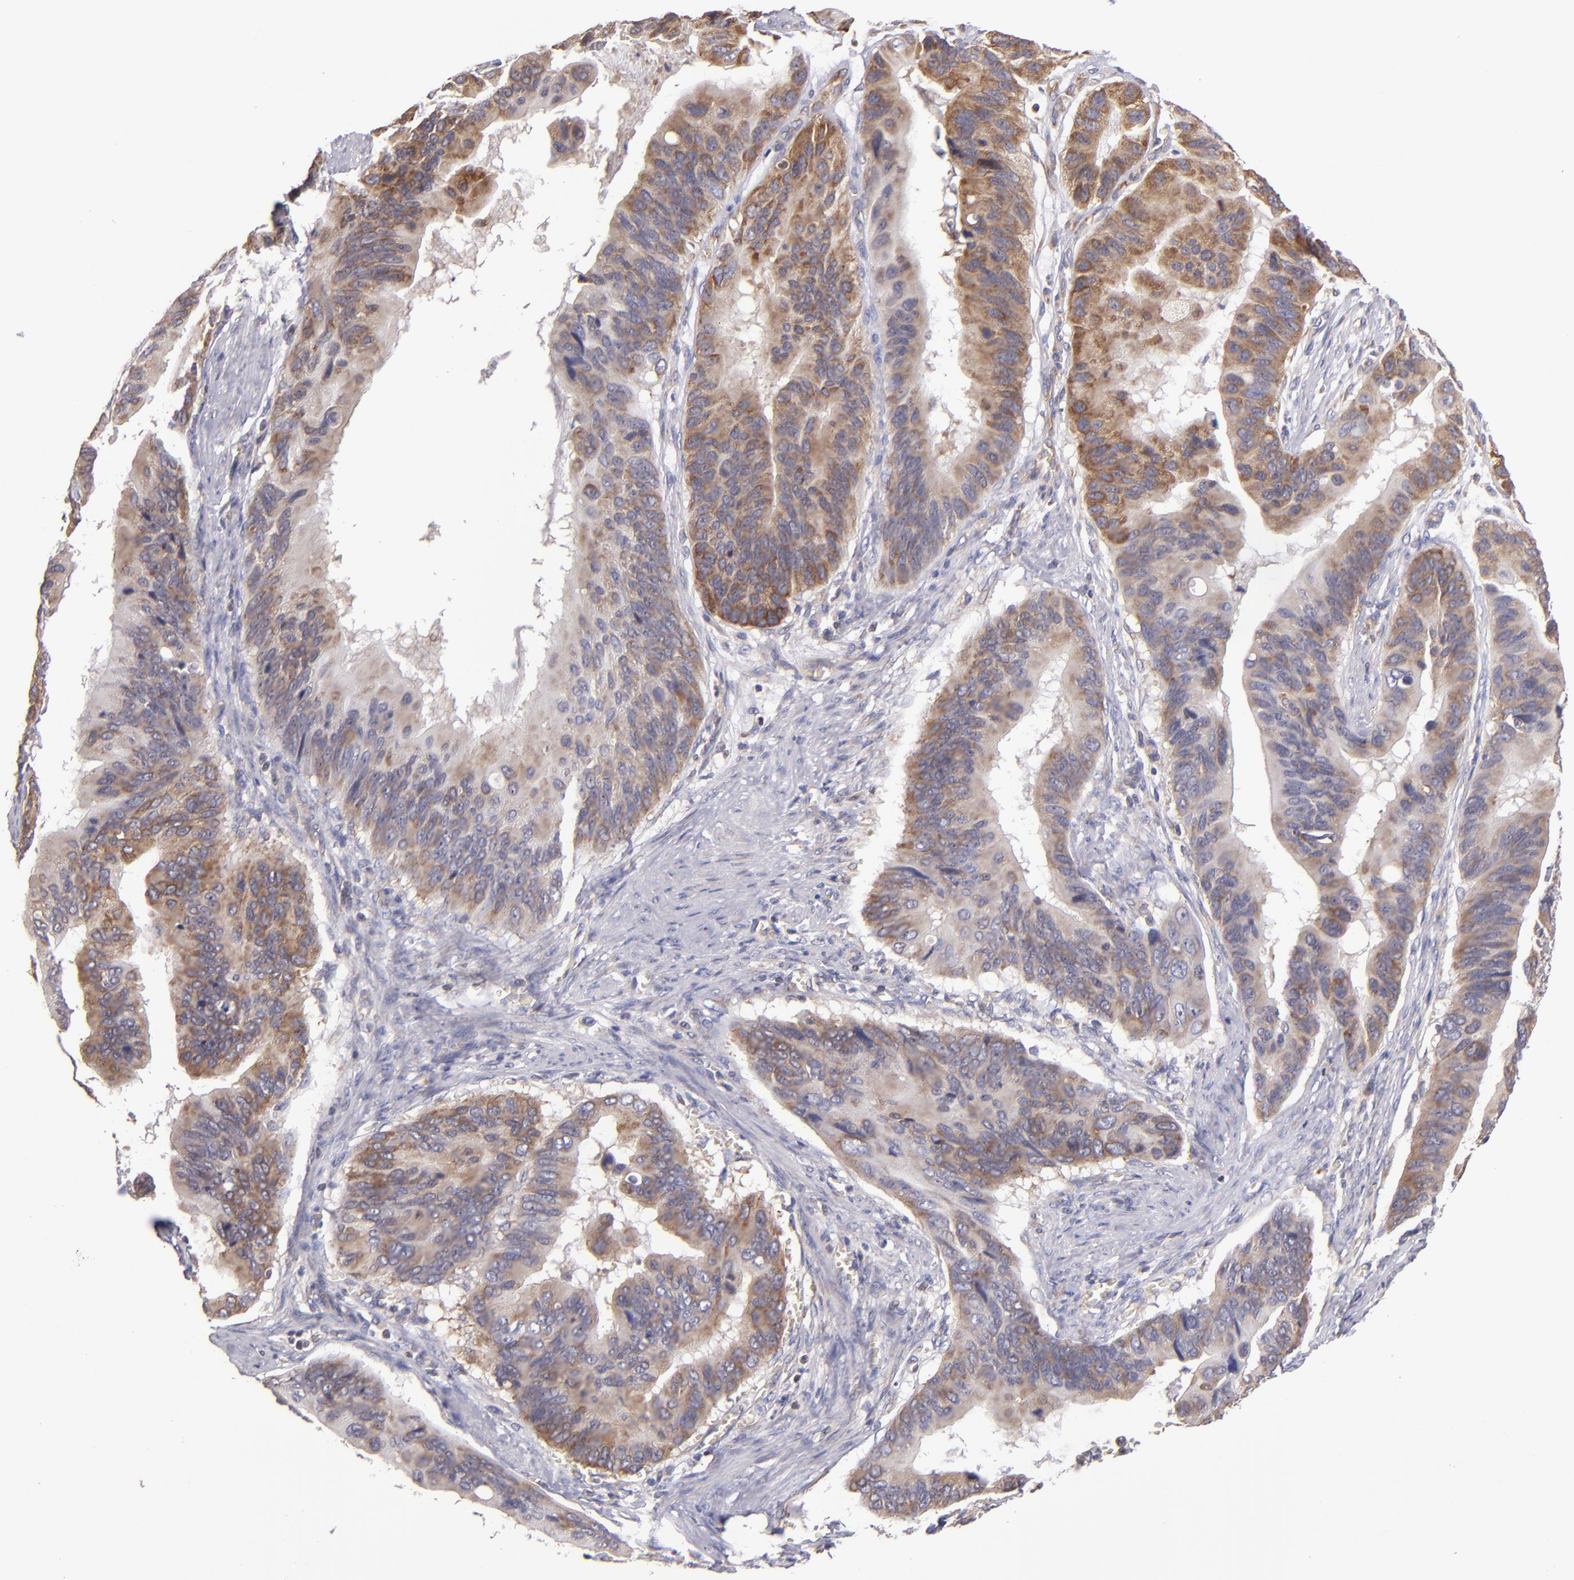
{"staining": {"intensity": "moderate", "quantity": ">75%", "location": "cytoplasmic/membranous"}, "tissue": "stomach cancer", "cell_type": "Tumor cells", "image_type": "cancer", "snomed": [{"axis": "morphology", "description": "Adenocarcinoma, NOS"}, {"axis": "topography", "description": "Stomach, upper"}], "caption": "Immunohistochemistry (IHC) histopathology image of neoplastic tissue: human stomach cancer stained using IHC exhibits medium levels of moderate protein expression localized specifically in the cytoplasmic/membranous of tumor cells, appearing as a cytoplasmic/membranous brown color.", "gene": "EIF4ENIF1", "patient": {"sex": "male", "age": 80}}